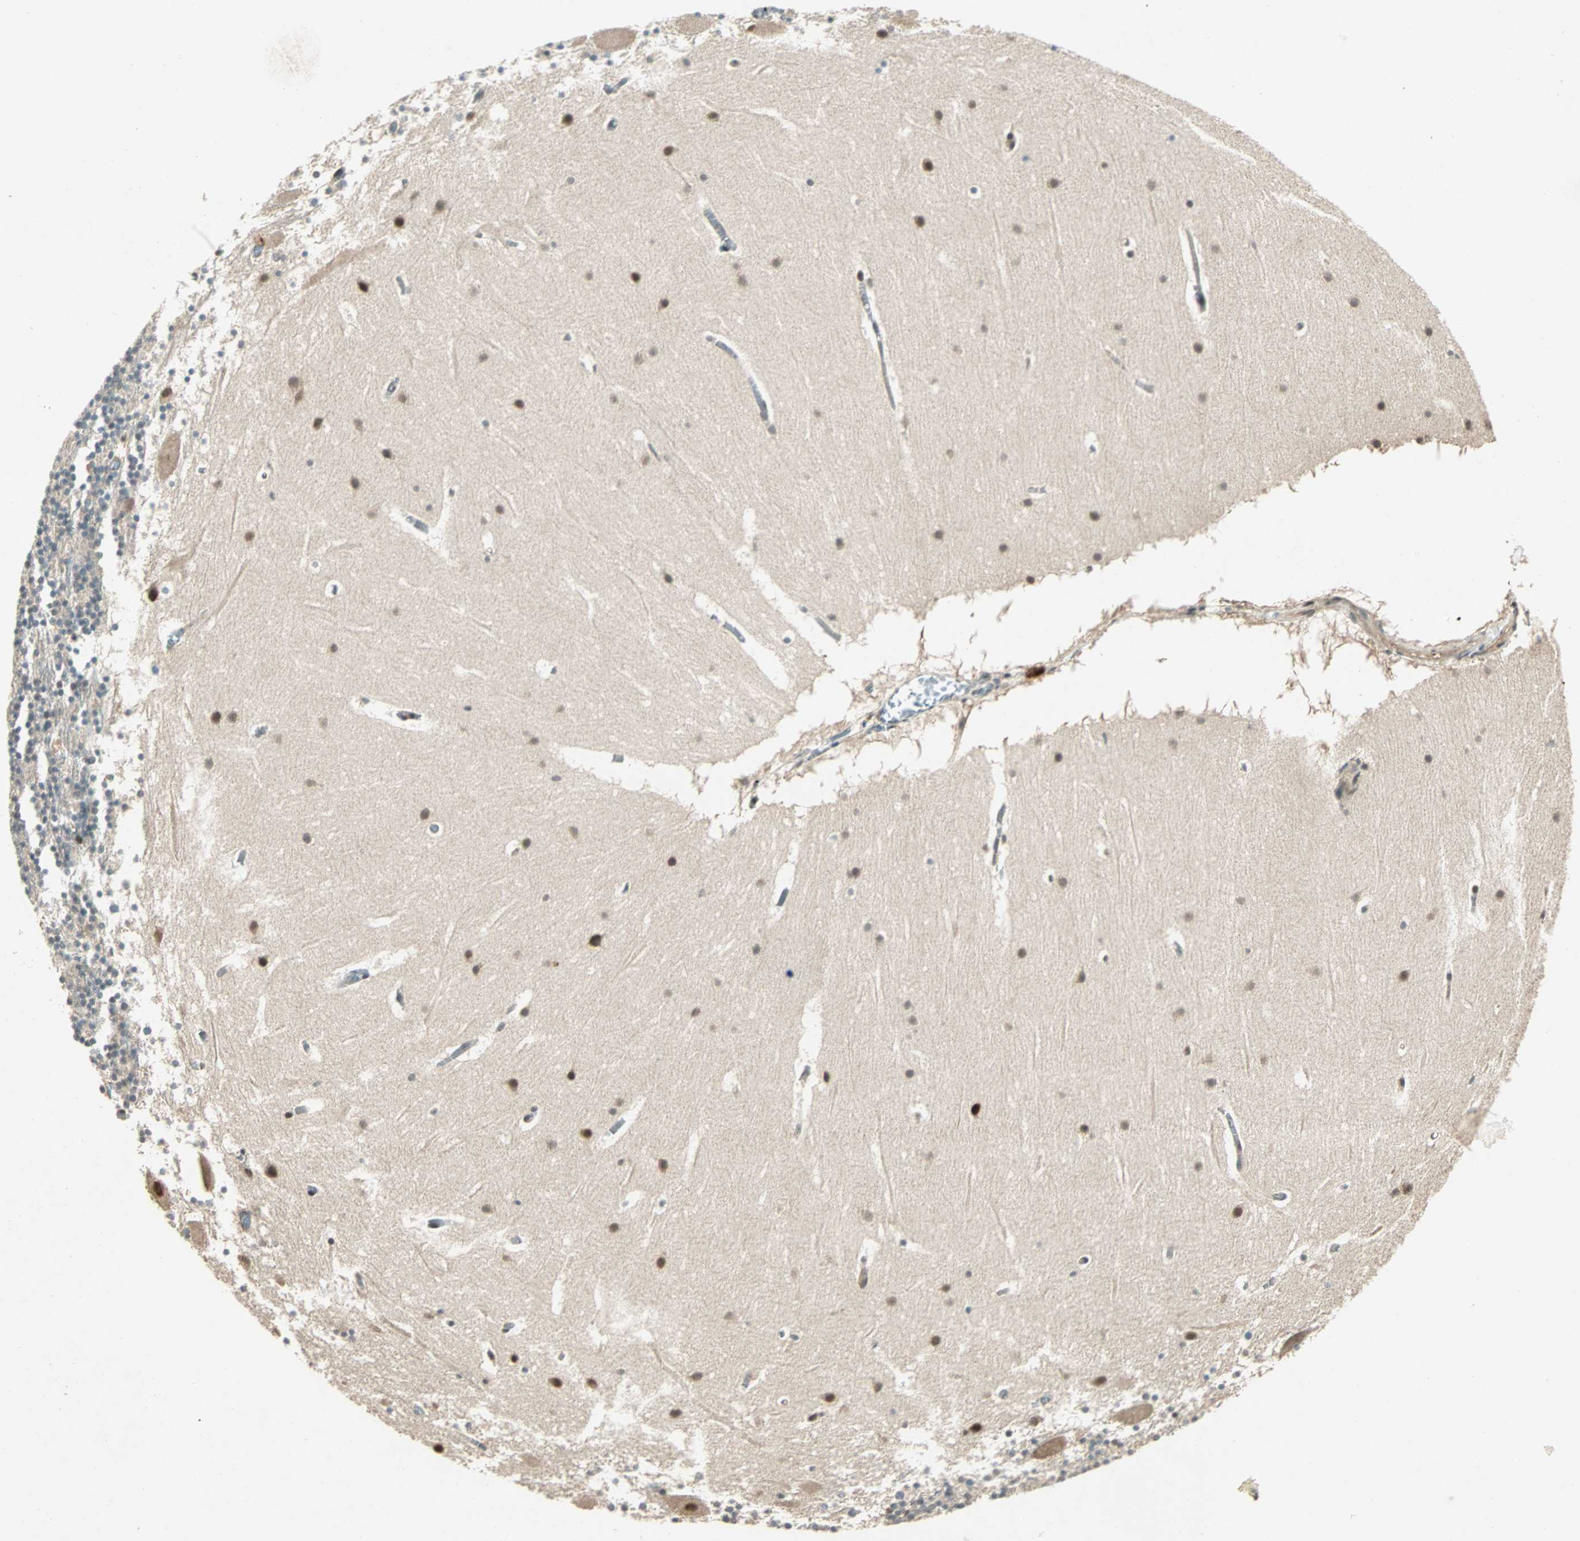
{"staining": {"intensity": "negative", "quantity": "none", "location": "none"}, "tissue": "cerebellum", "cell_type": "Cells in granular layer", "image_type": "normal", "snomed": [{"axis": "morphology", "description": "Normal tissue, NOS"}, {"axis": "topography", "description": "Cerebellum"}], "caption": "The micrograph shows no staining of cells in granular layer in unremarkable cerebellum.", "gene": "ZNF701", "patient": {"sex": "male", "age": 45}}